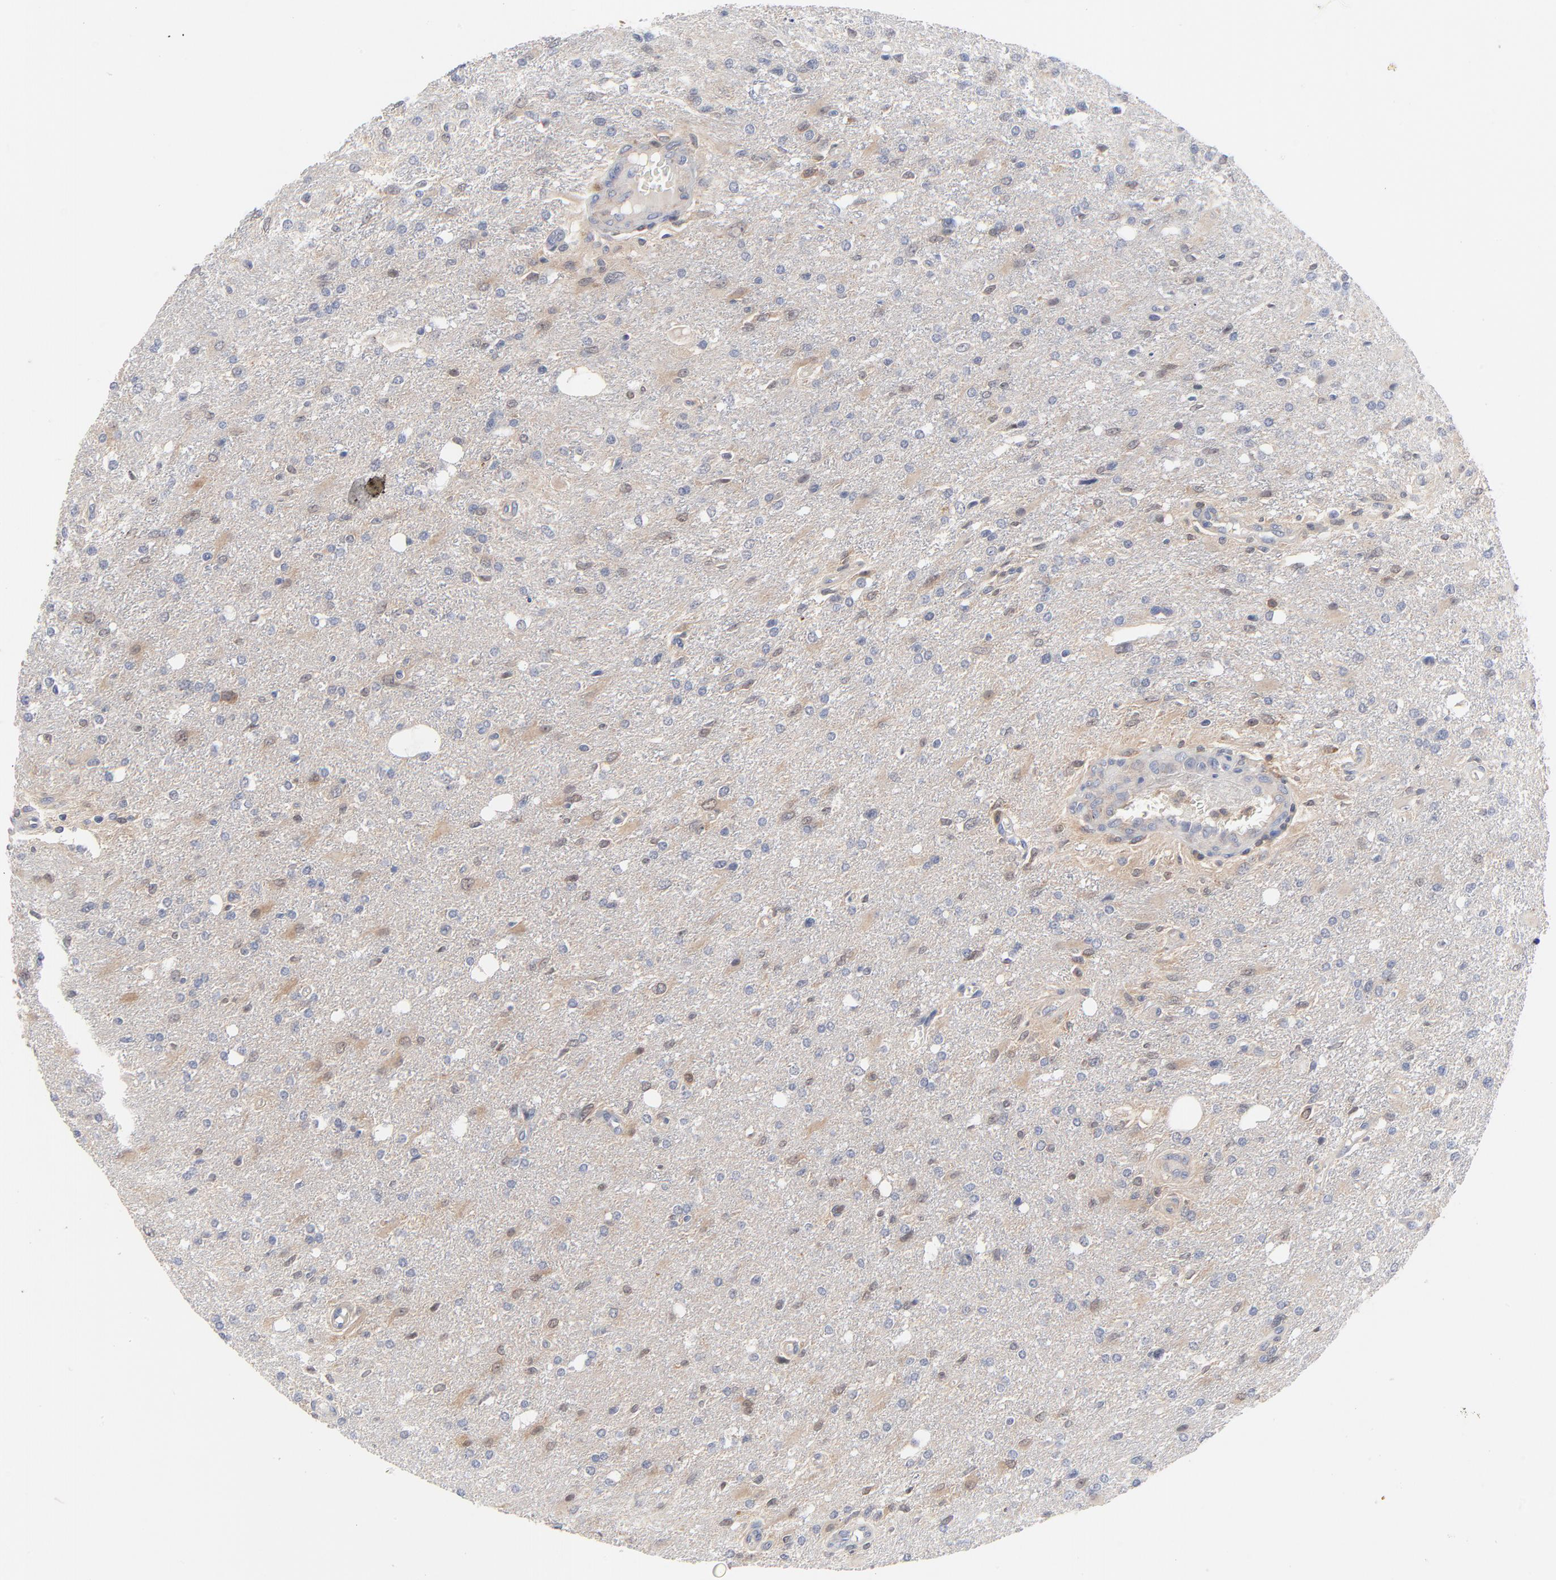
{"staining": {"intensity": "weak", "quantity": "<25%", "location": "cytoplasmic/membranous"}, "tissue": "glioma", "cell_type": "Tumor cells", "image_type": "cancer", "snomed": [{"axis": "morphology", "description": "Glioma, malignant, High grade"}, {"axis": "topography", "description": "Cerebral cortex"}], "caption": "IHC image of neoplastic tissue: glioma stained with DAB (3,3'-diaminobenzidine) reveals no significant protein positivity in tumor cells.", "gene": "CAB39L", "patient": {"sex": "male", "age": 76}}